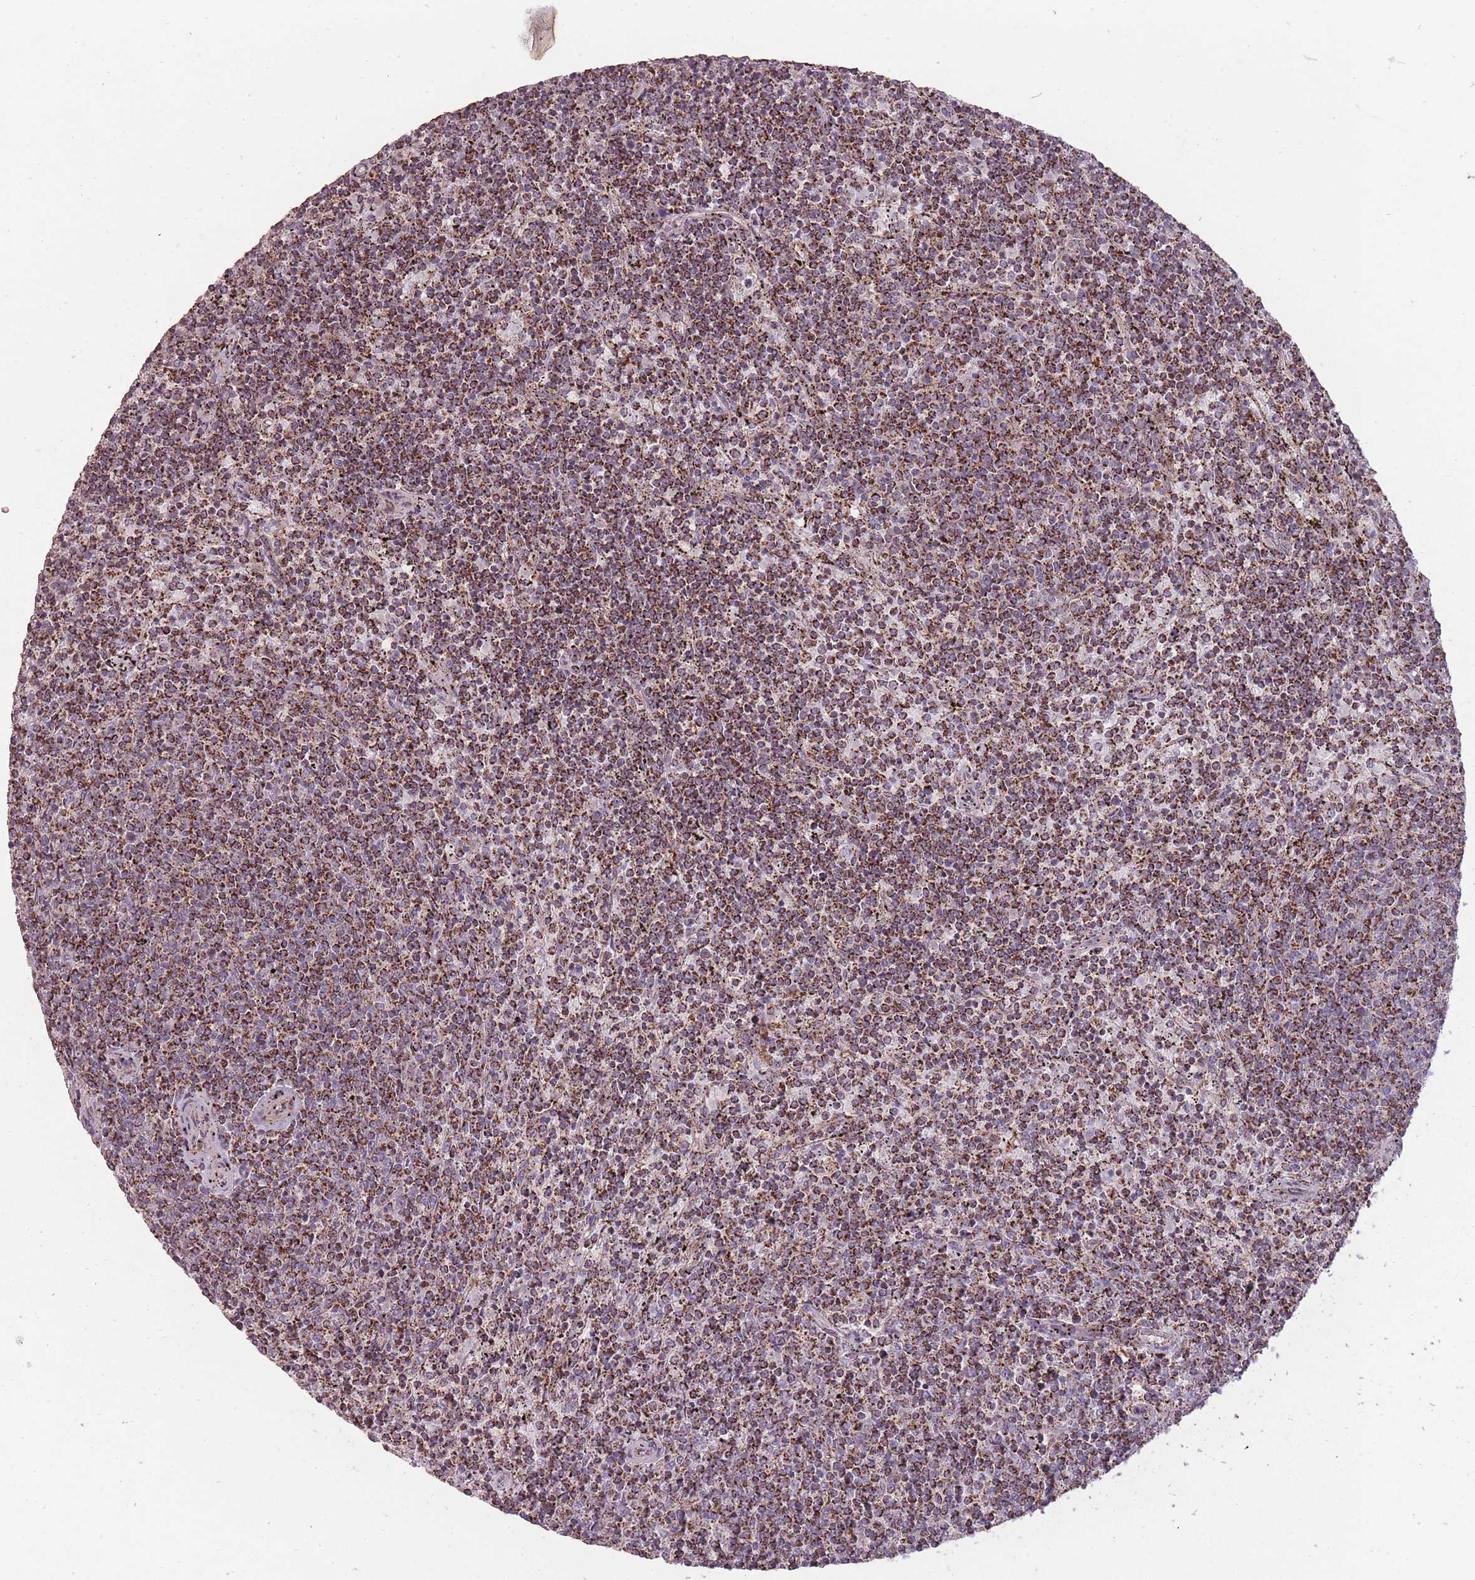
{"staining": {"intensity": "strong", "quantity": ">75%", "location": "cytoplasmic/membranous"}, "tissue": "lymphoma", "cell_type": "Tumor cells", "image_type": "cancer", "snomed": [{"axis": "morphology", "description": "Malignant lymphoma, non-Hodgkin's type, Low grade"}, {"axis": "topography", "description": "Spleen"}], "caption": "Lymphoma stained for a protein (brown) displays strong cytoplasmic/membranous positive expression in about >75% of tumor cells.", "gene": "CNOT8", "patient": {"sex": "female", "age": 50}}